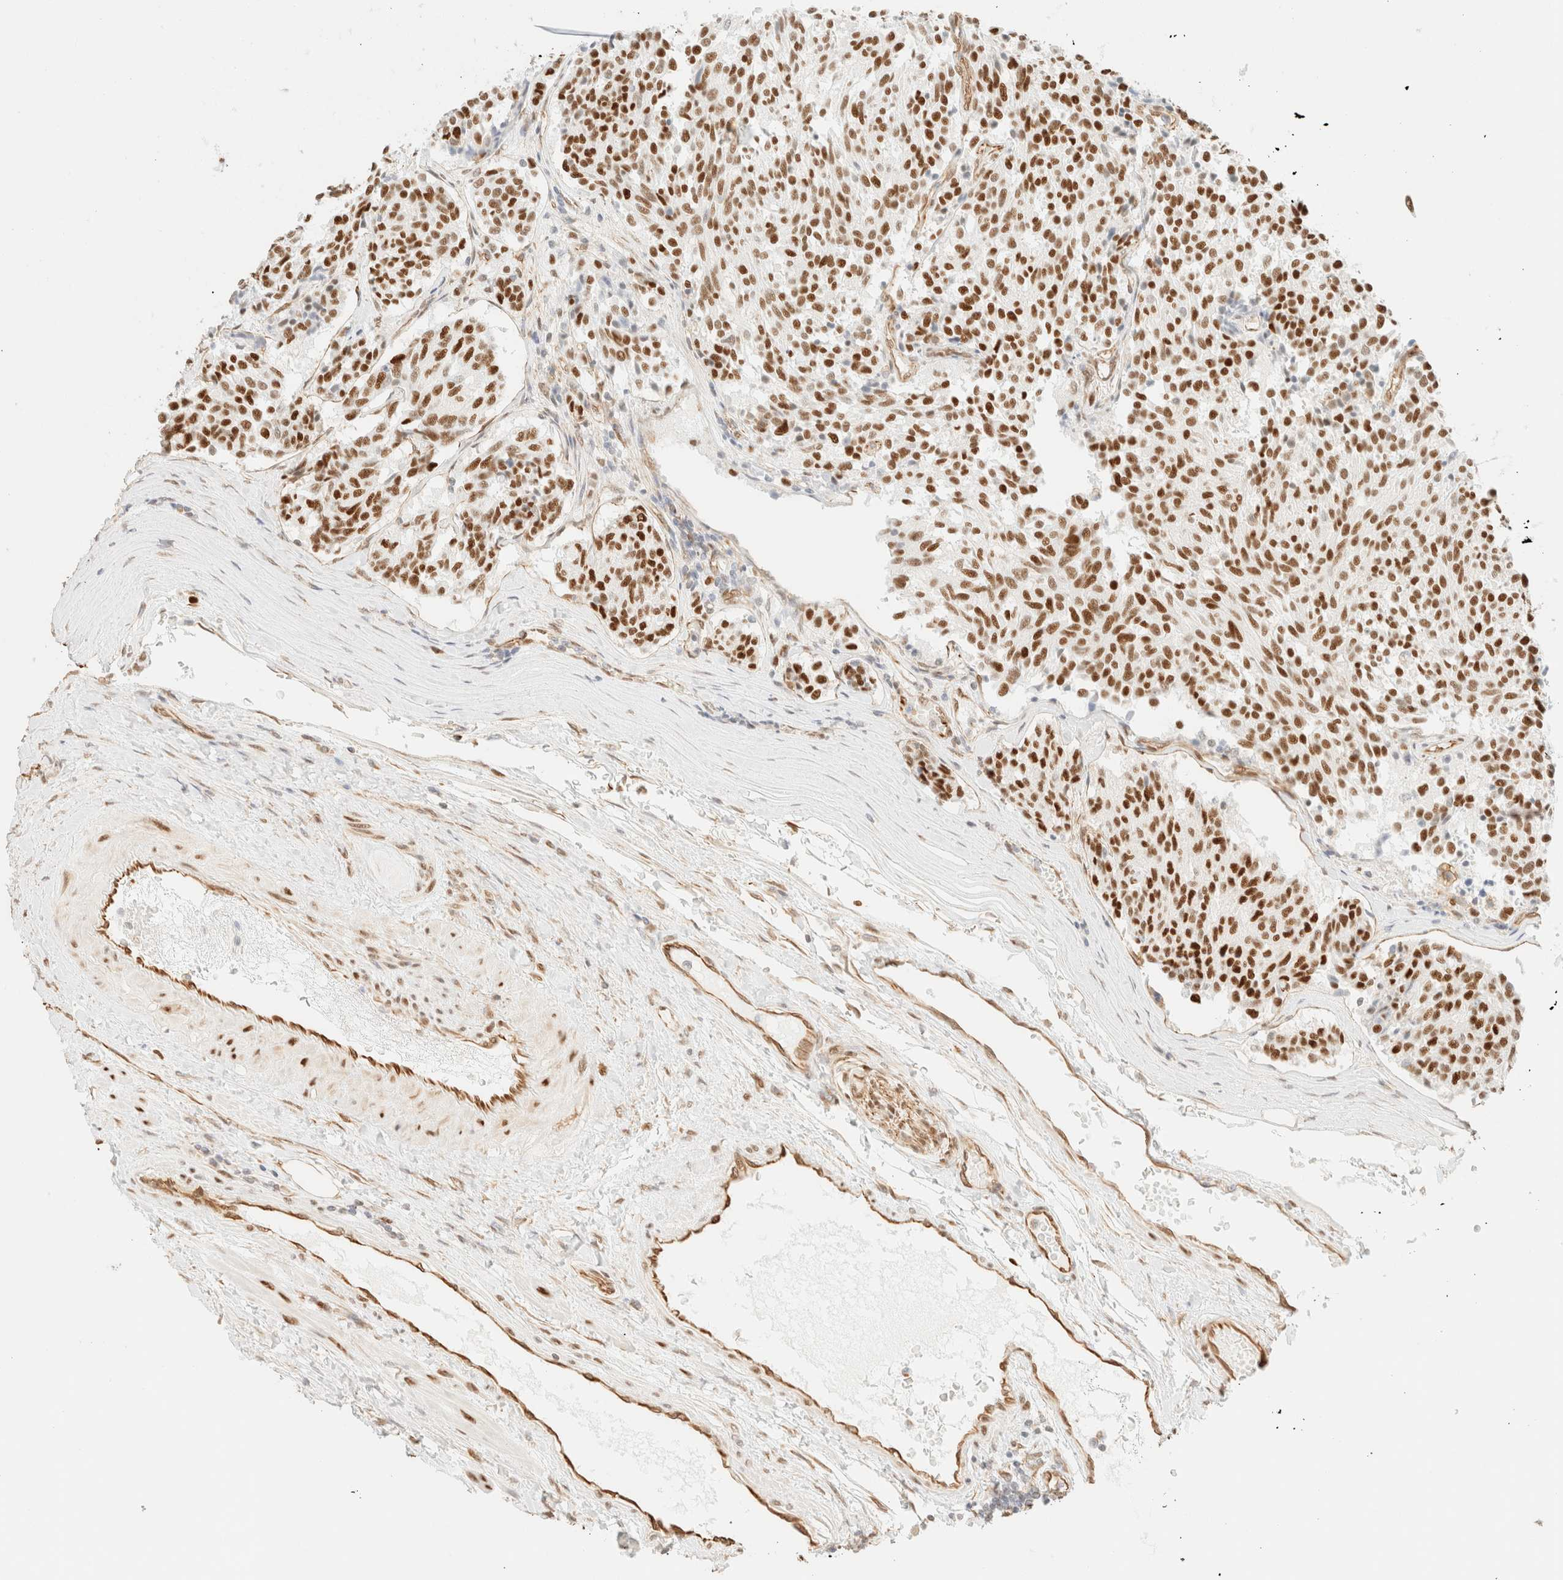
{"staining": {"intensity": "strong", "quantity": ">75%", "location": "nuclear"}, "tissue": "carcinoid", "cell_type": "Tumor cells", "image_type": "cancer", "snomed": [{"axis": "morphology", "description": "Carcinoid, malignant, NOS"}, {"axis": "topography", "description": "Pancreas"}], "caption": "About >75% of tumor cells in malignant carcinoid reveal strong nuclear protein expression as visualized by brown immunohistochemical staining.", "gene": "ZSCAN18", "patient": {"sex": "female", "age": 54}}